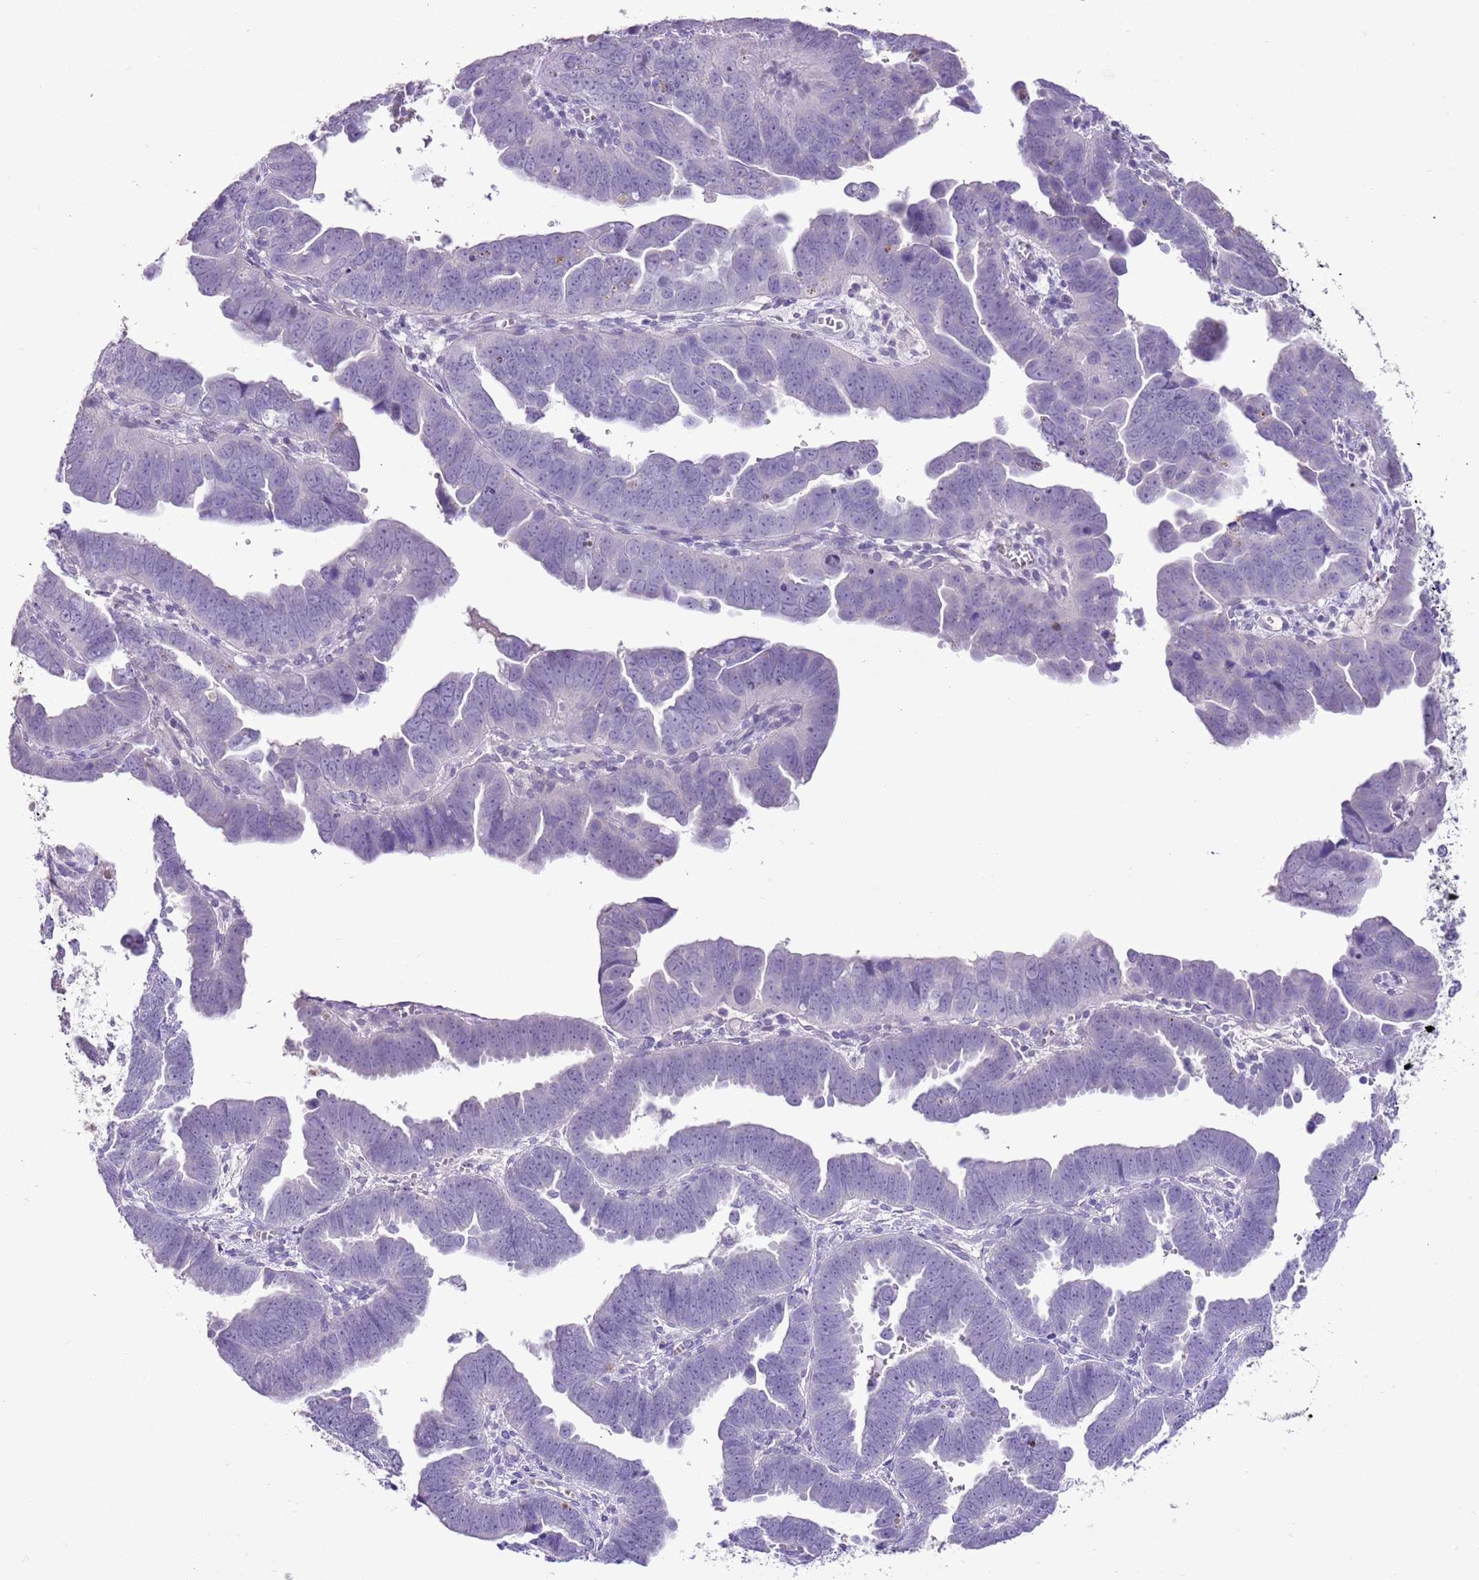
{"staining": {"intensity": "negative", "quantity": "none", "location": "none"}, "tissue": "endometrial cancer", "cell_type": "Tumor cells", "image_type": "cancer", "snomed": [{"axis": "morphology", "description": "Adenocarcinoma, NOS"}, {"axis": "topography", "description": "Endometrium"}], "caption": "DAB immunohistochemical staining of endometrial adenocarcinoma reveals no significant staining in tumor cells. (DAB (3,3'-diaminobenzidine) immunohistochemistry (IHC) with hematoxylin counter stain).", "gene": "XPO7", "patient": {"sex": "female", "age": 75}}